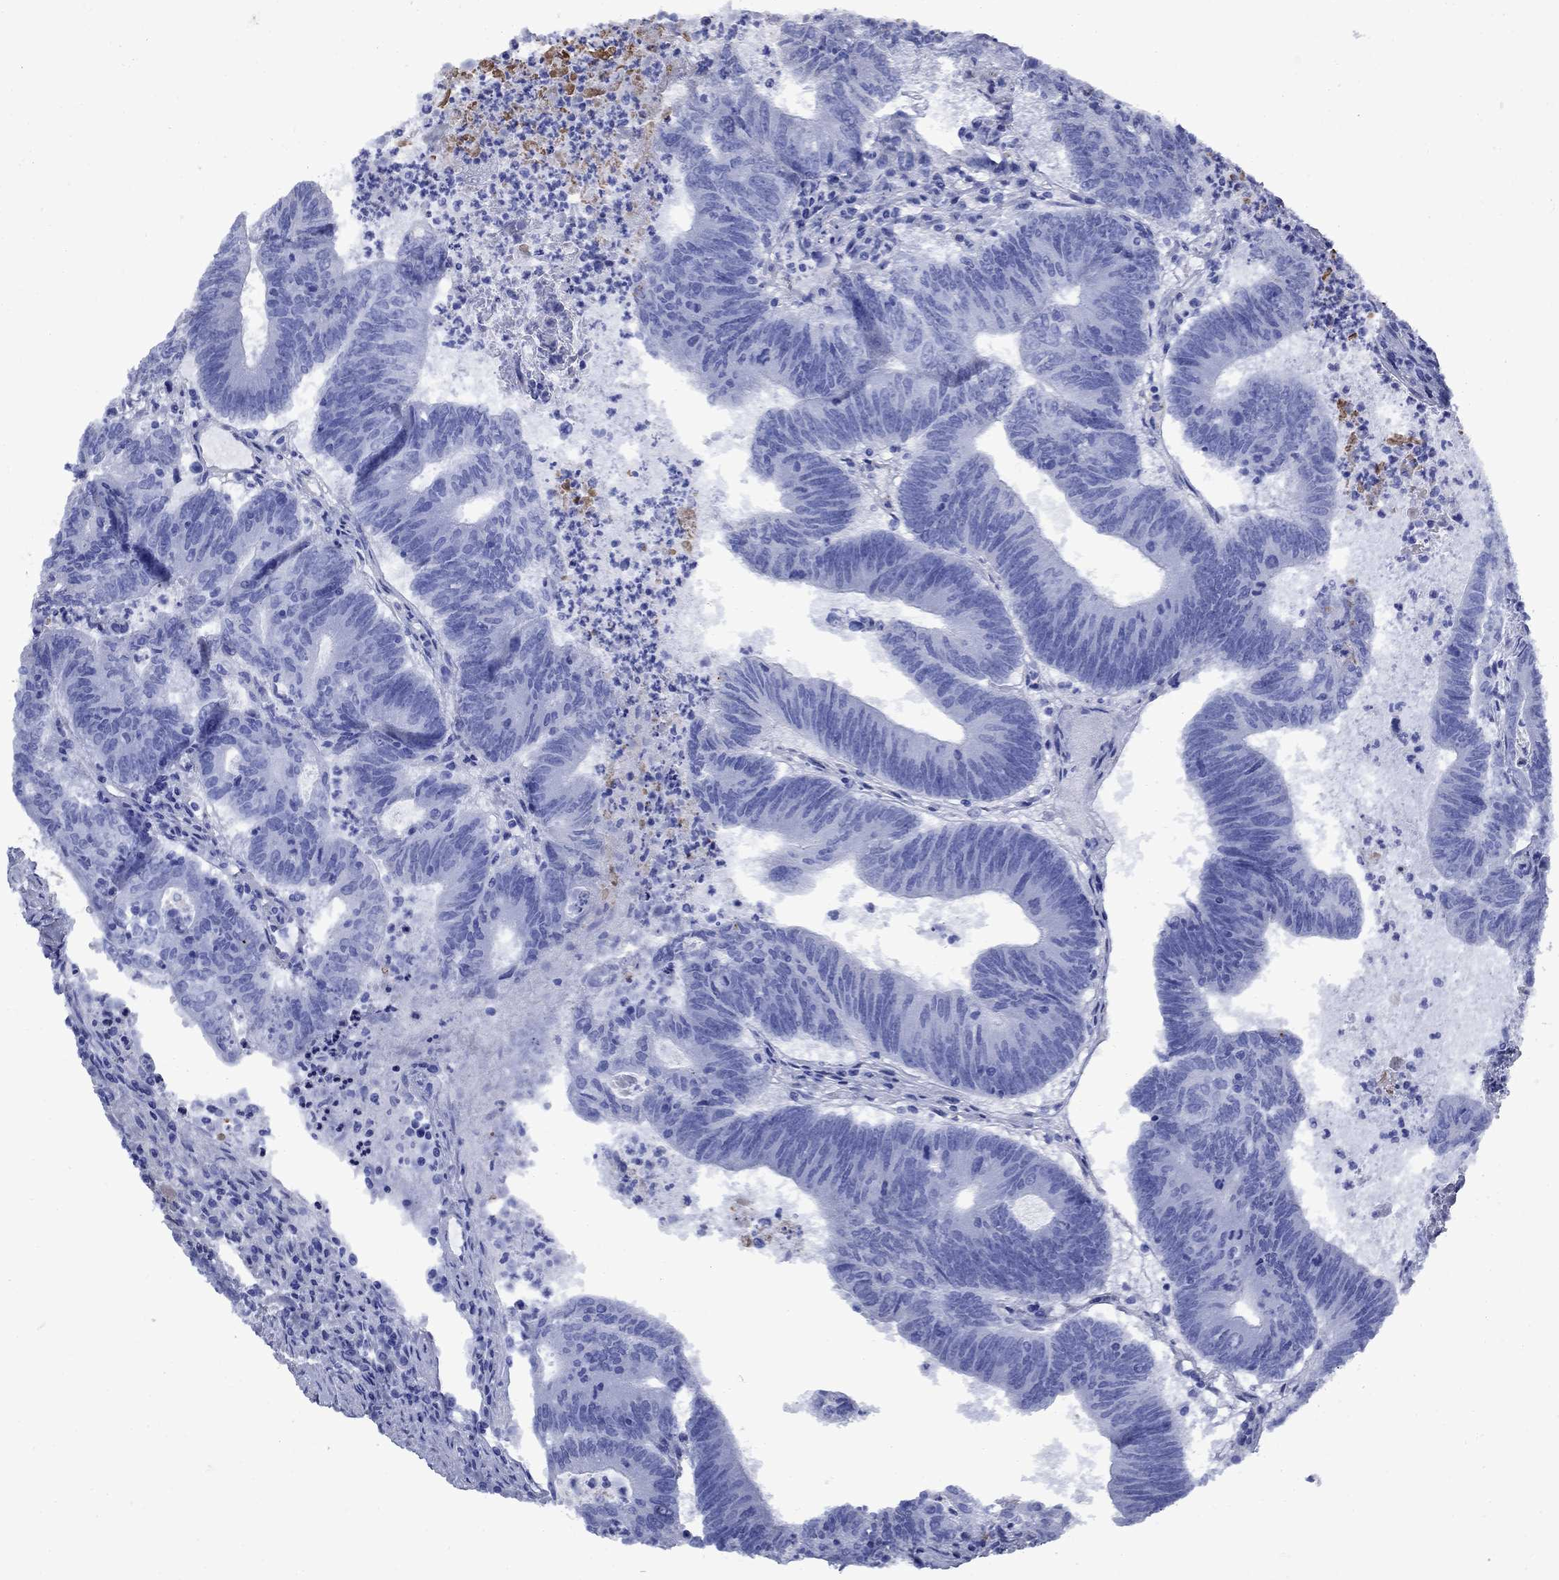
{"staining": {"intensity": "negative", "quantity": "none", "location": "none"}, "tissue": "colorectal cancer", "cell_type": "Tumor cells", "image_type": "cancer", "snomed": [{"axis": "morphology", "description": "Adenocarcinoma, NOS"}, {"axis": "topography", "description": "Colon"}], "caption": "This histopathology image is of colorectal cancer (adenocarcinoma) stained with IHC to label a protein in brown with the nuclei are counter-stained blue. There is no staining in tumor cells.", "gene": "VTN", "patient": {"sex": "female", "age": 70}}